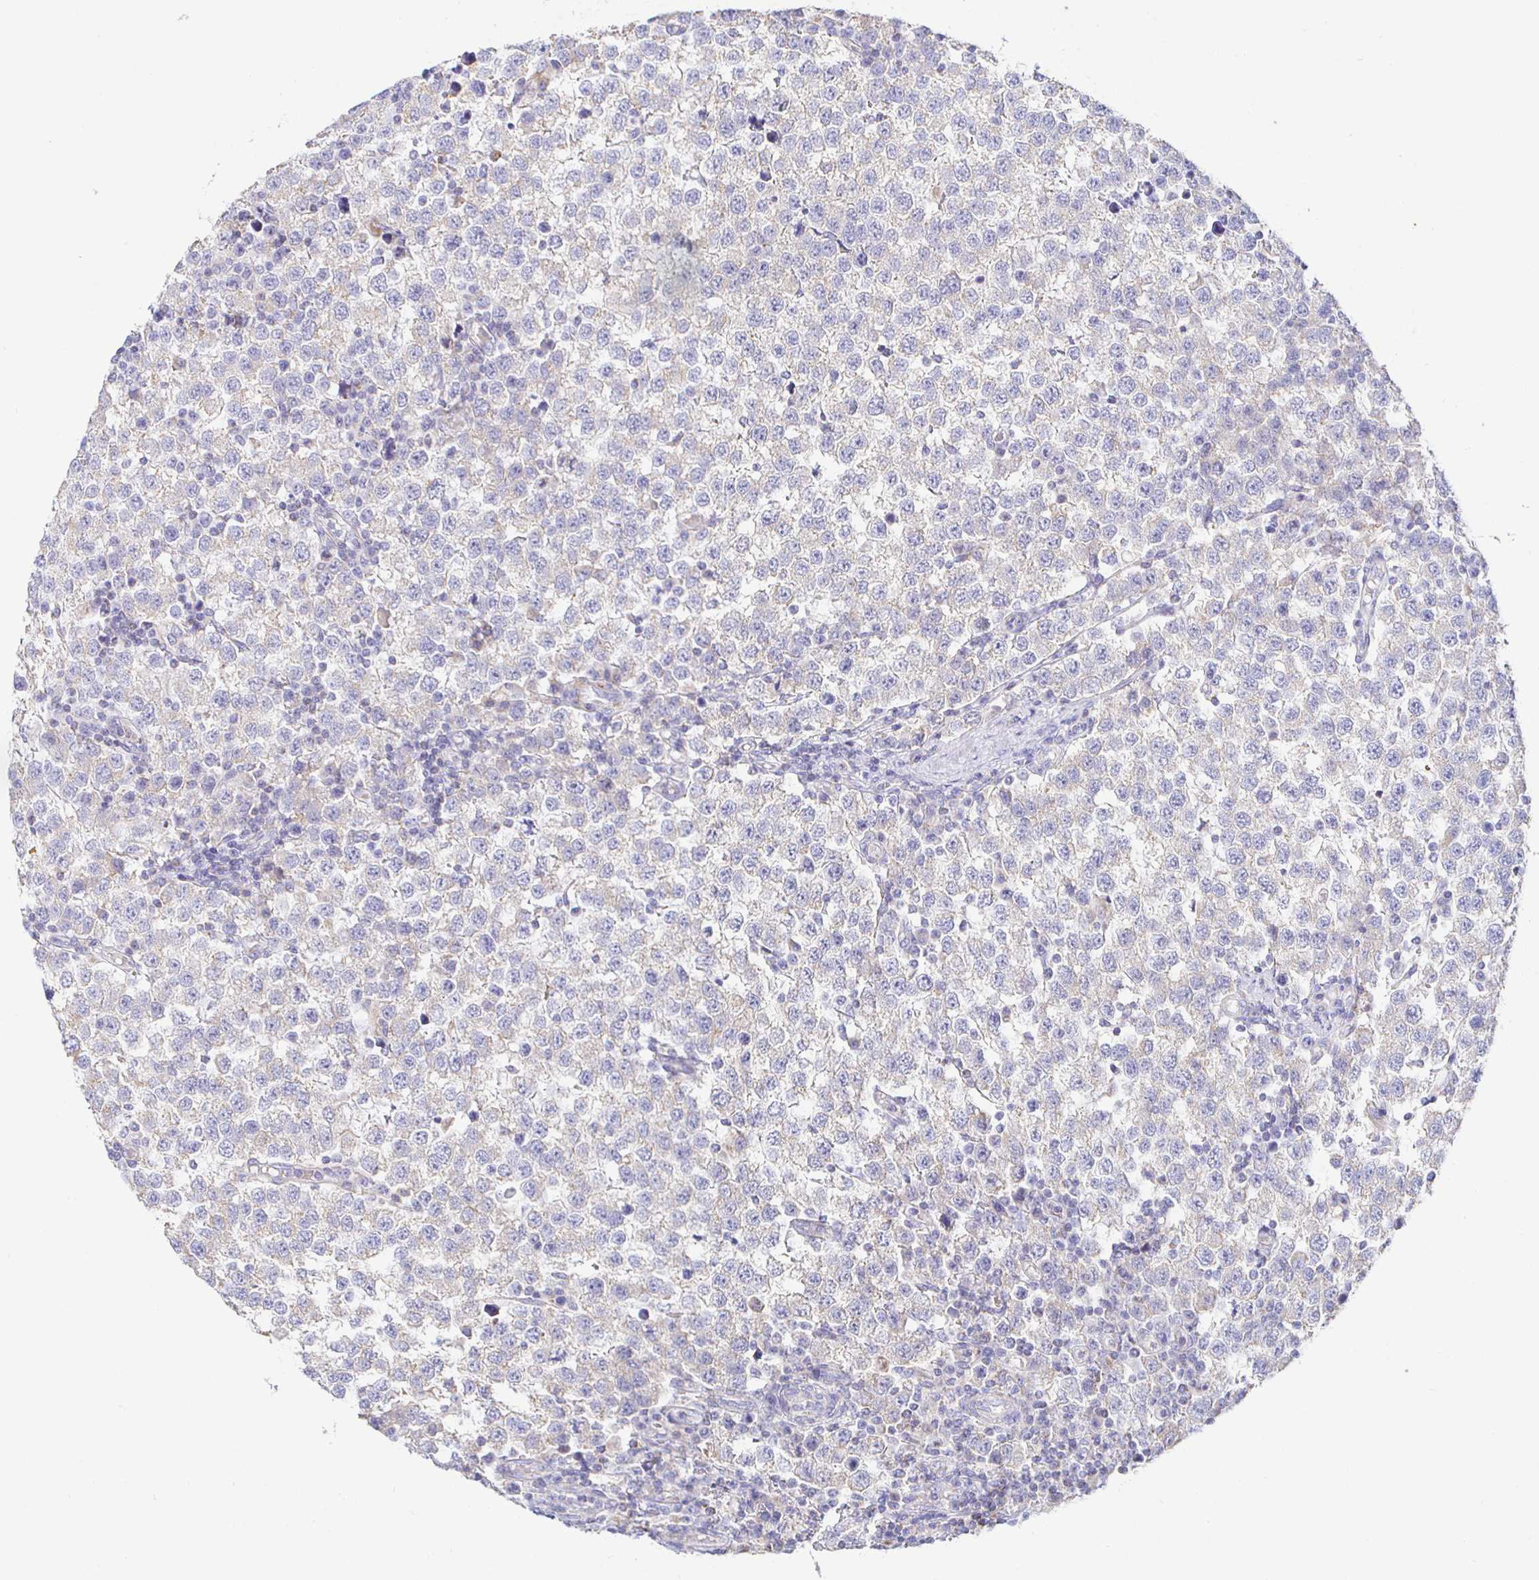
{"staining": {"intensity": "negative", "quantity": "none", "location": "none"}, "tissue": "testis cancer", "cell_type": "Tumor cells", "image_type": "cancer", "snomed": [{"axis": "morphology", "description": "Seminoma, NOS"}, {"axis": "topography", "description": "Testis"}], "caption": "Histopathology image shows no significant protein staining in tumor cells of seminoma (testis).", "gene": "SYNGR4", "patient": {"sex": "male", "age": 34}}